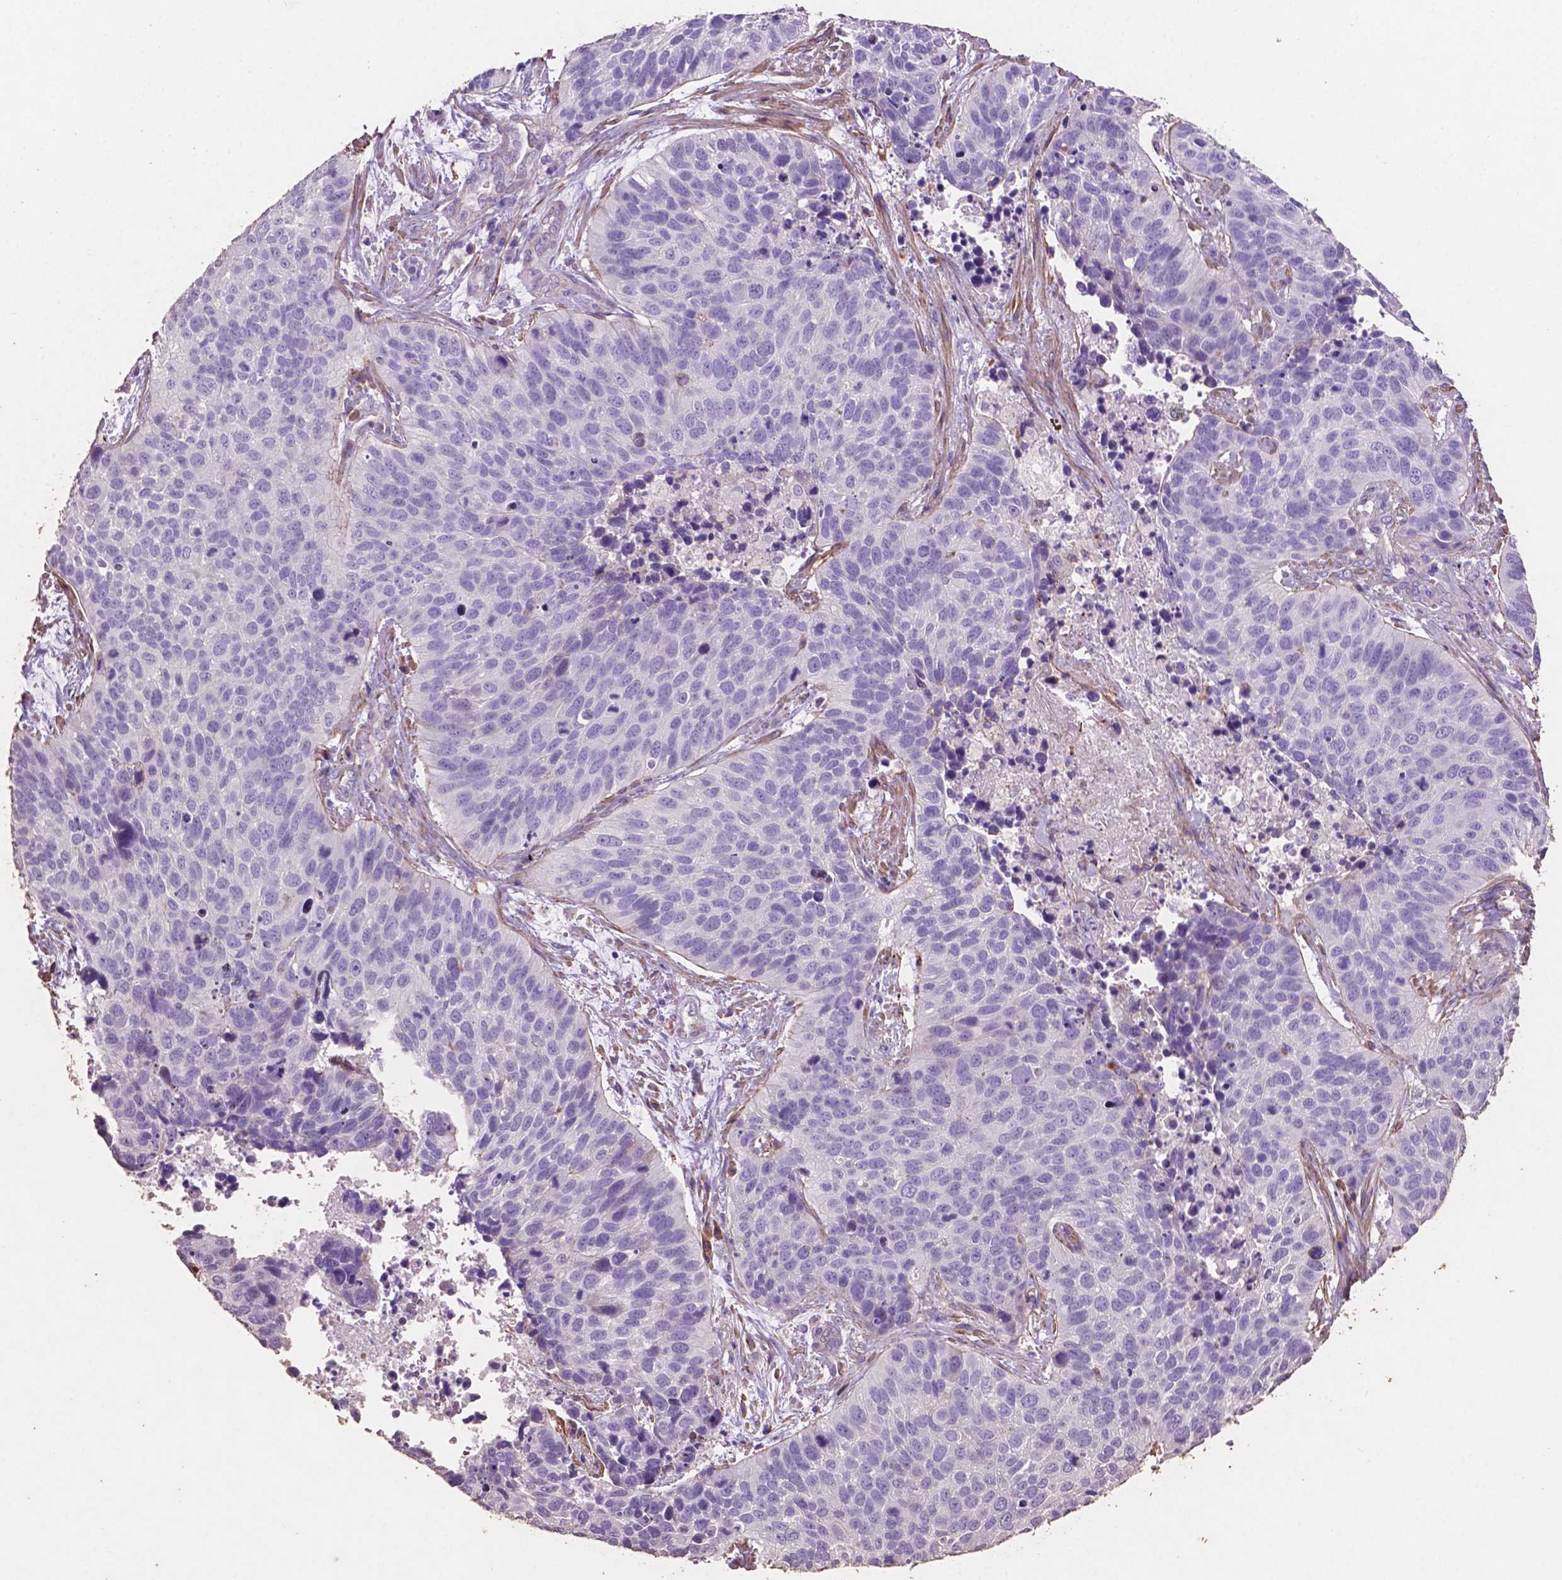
{"staining": {"intensity": "negative", "quantity": "none", "location": "none"}, "tissue": "lung cancer", "cell_type": "Tumor cells", "image_type": "cancer", "snomed": [{"axis": "morphology", "description": "Squamous cell carcinoma, NOS"}, {"axis": "topography", "description": "Lung"}], "caption": "Human squamous cell carcinoma (lung) stained for a protein using immunohistochemistry (IHC) reveals no expression in tumor cells.", "gene": "COMMD4", "patient": {"sex": "male", "age": 62}}